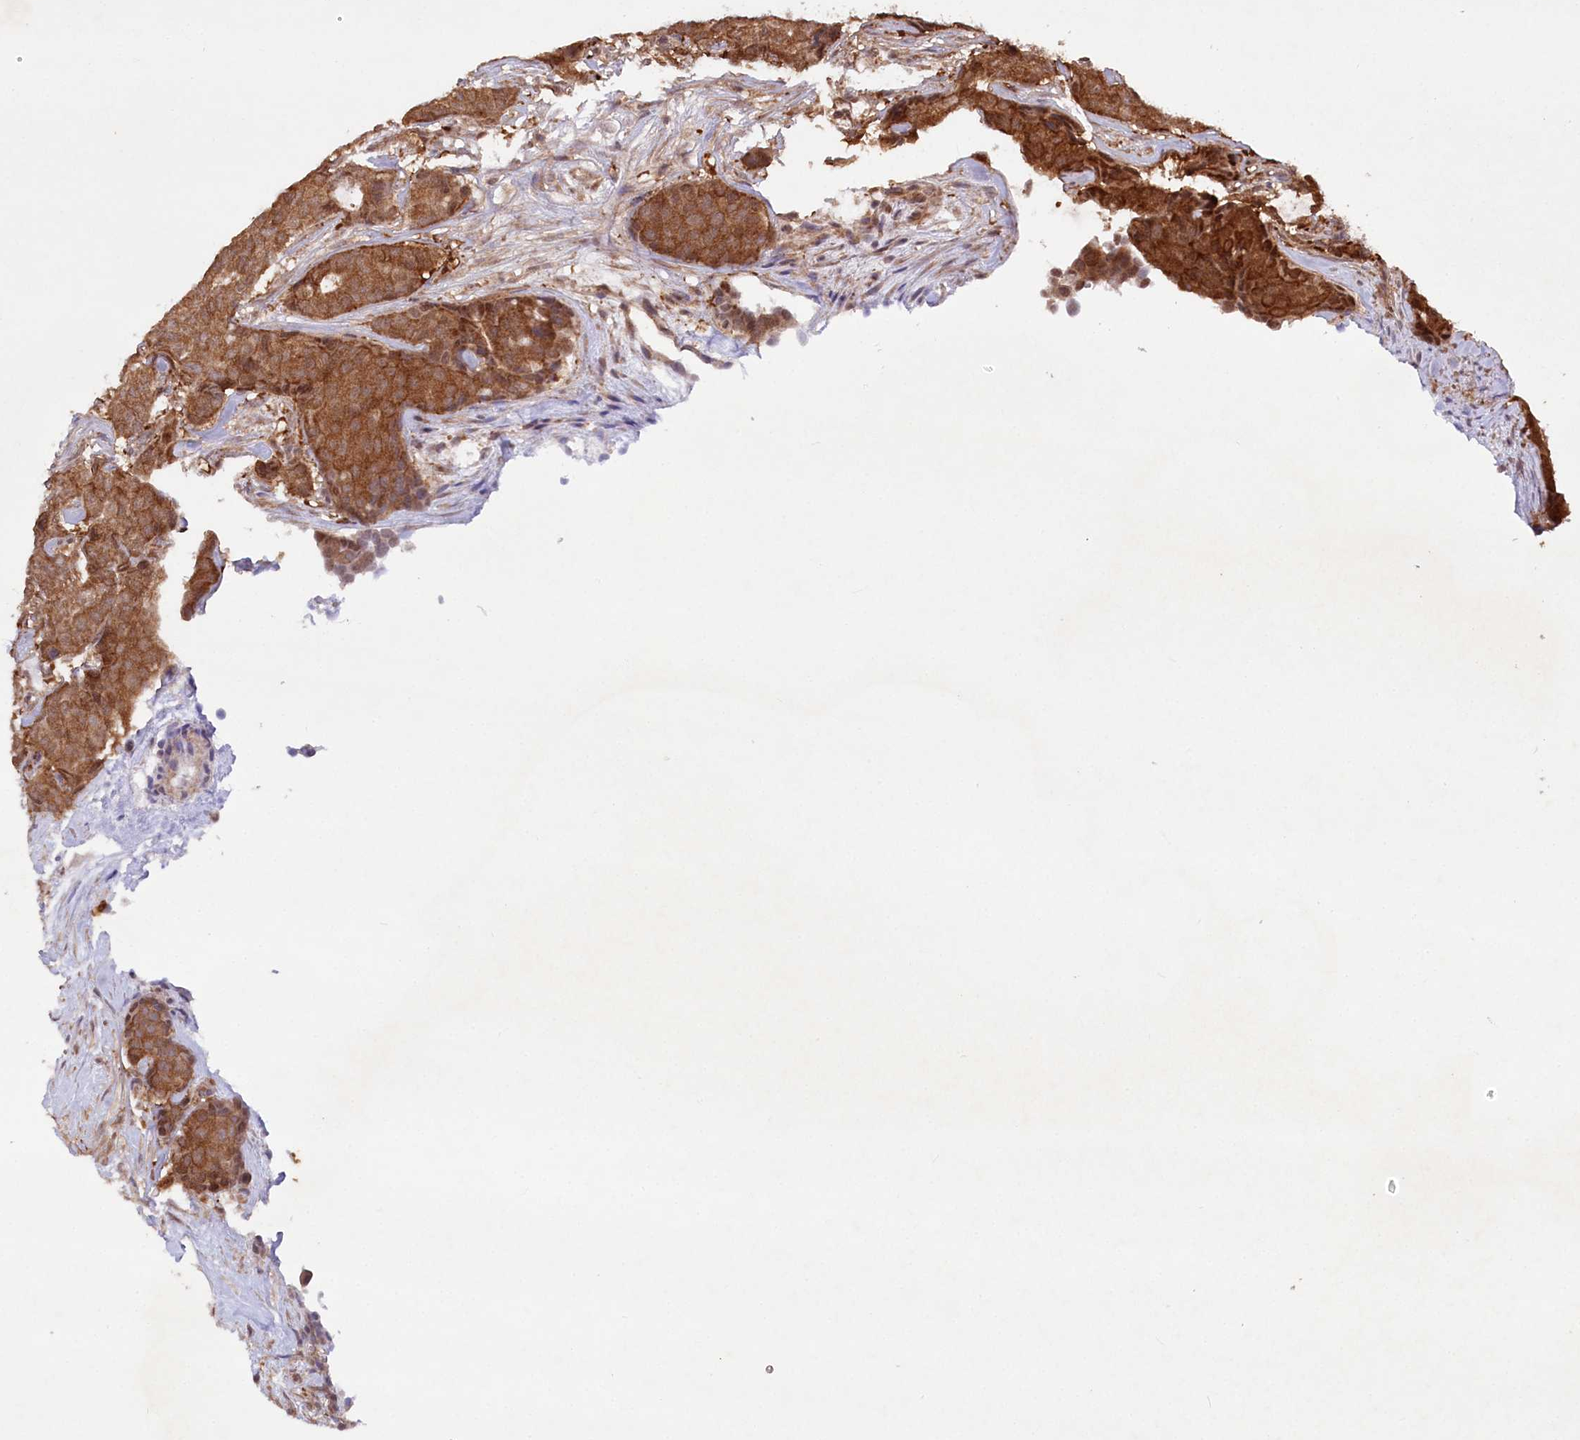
{"staining": {"intensity": "strong", "quantity": ">75%", "location": "cytoplasmic/membranous"}, "tissue": "breast cancer", "cell_type": "Tumor cells", "image_type": "cancer", "snomed": [{"axis": "morphology", "description": "Duct carcinoma"}, {"axis": "topography", "description": "Breast"}], "caption": "Protein expression analysis of infiltrating ductal carcinoma (breast) exhibits strong cytoplasmic/membranous positivity in about >75% of tumor cells.", "gene": "LSG1", "patient": {"sex": "female", "age": 75}}